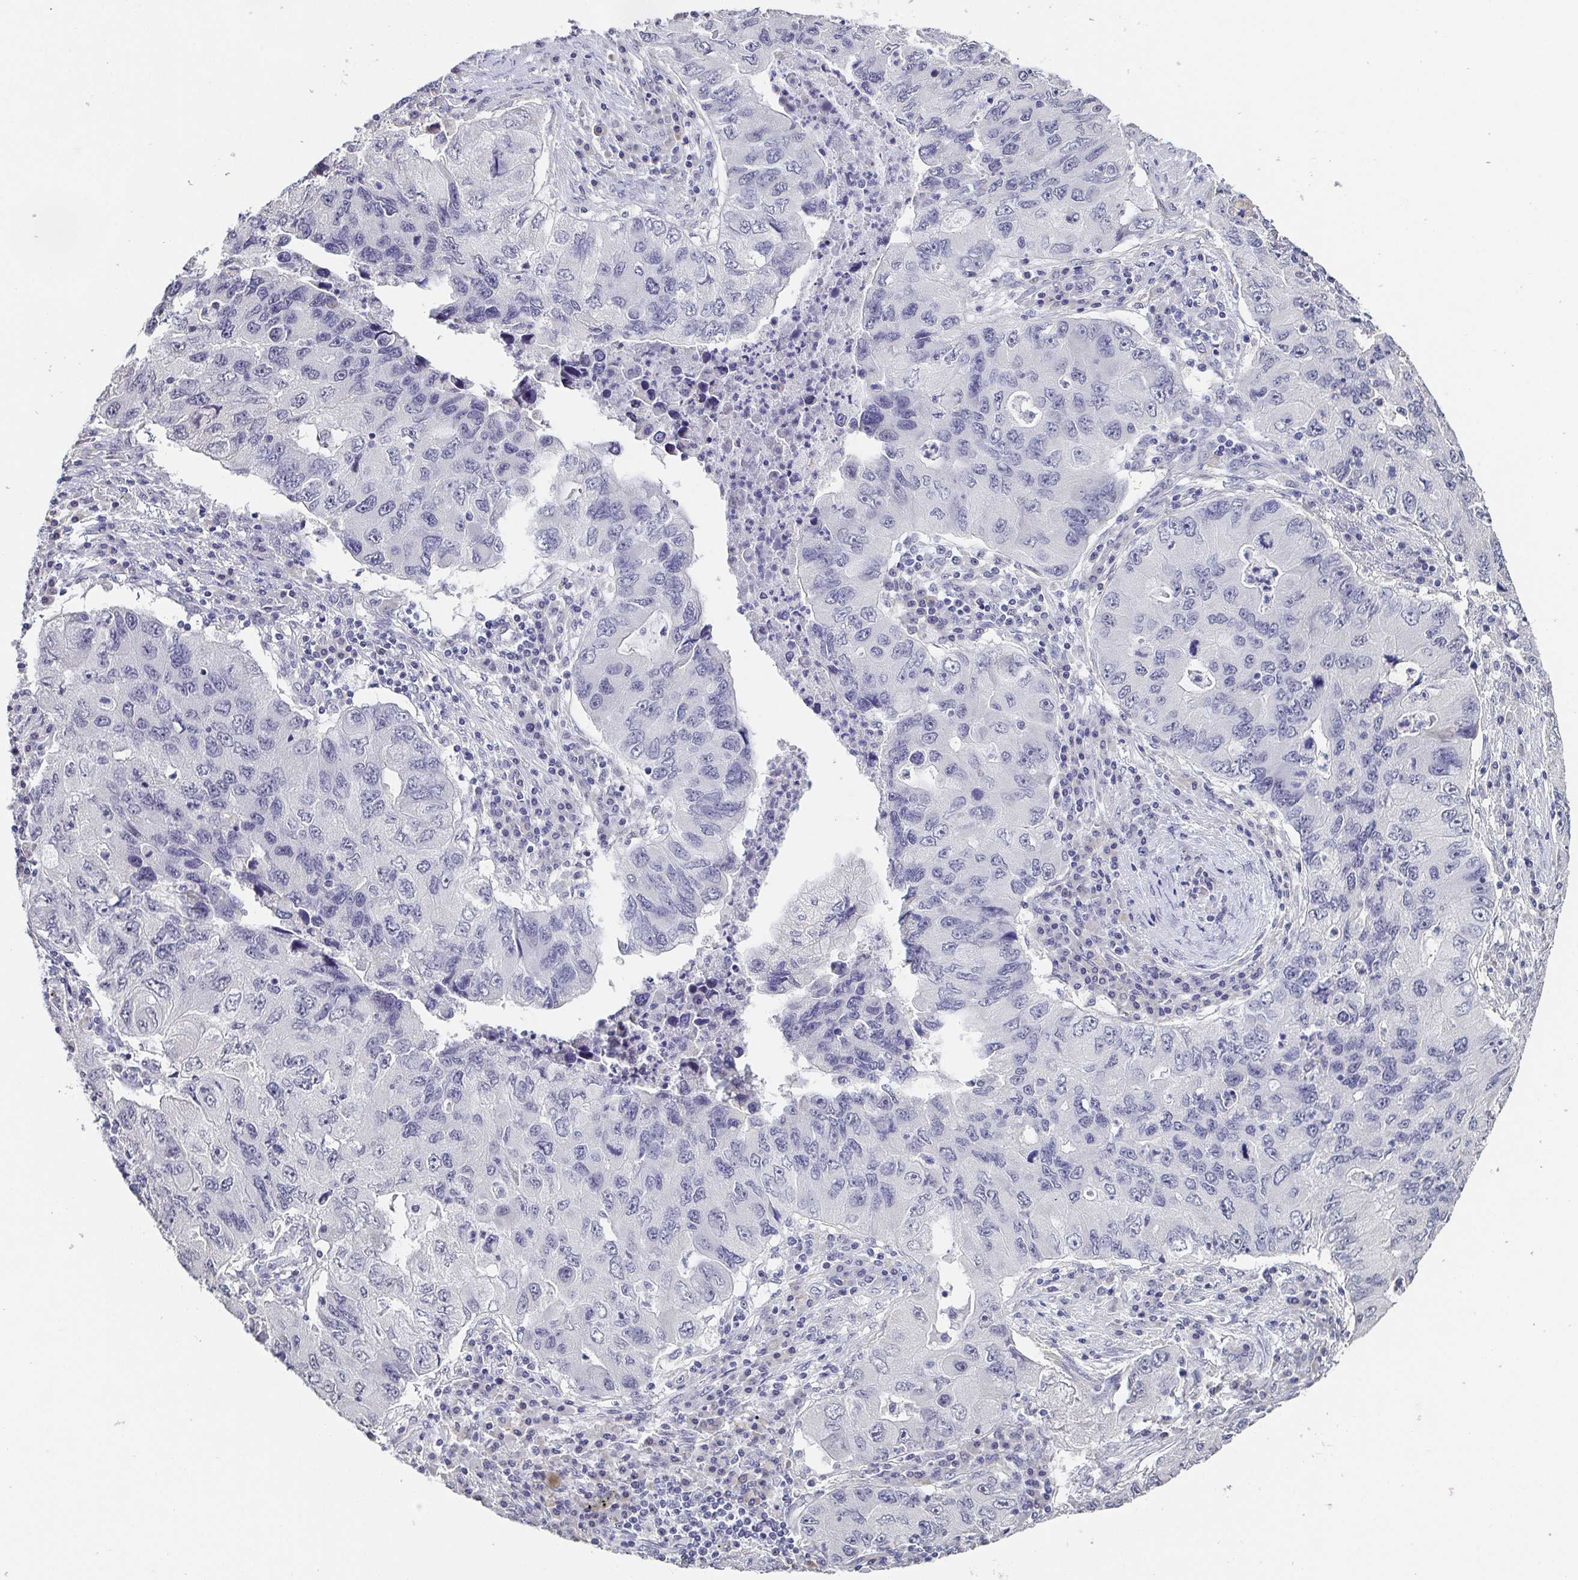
{"staining": {"intensity": "negative", "quantity": "none", "location": "none"}, "tissue": "lung cancer", "cell_type": "Tumor cells", "image_type": "cancer", "snomed": [{"axis": "morphology", "description": "Adenocarcinoma, NOS"}, {"axis": "morphology", "description": "Adenocarcinoma, metastatic, NOS"}, {"axis": "topography", "description": "Lymph node"}, {"axis": "topography", "description": "Lung"}], "caption": "The immunohistochemistry (IHC) micrograph has no significant positivity in tumor cells of lung cancer tissue.", "gene": "NEFH", "patient": {"sex": "female", "age": 54}}